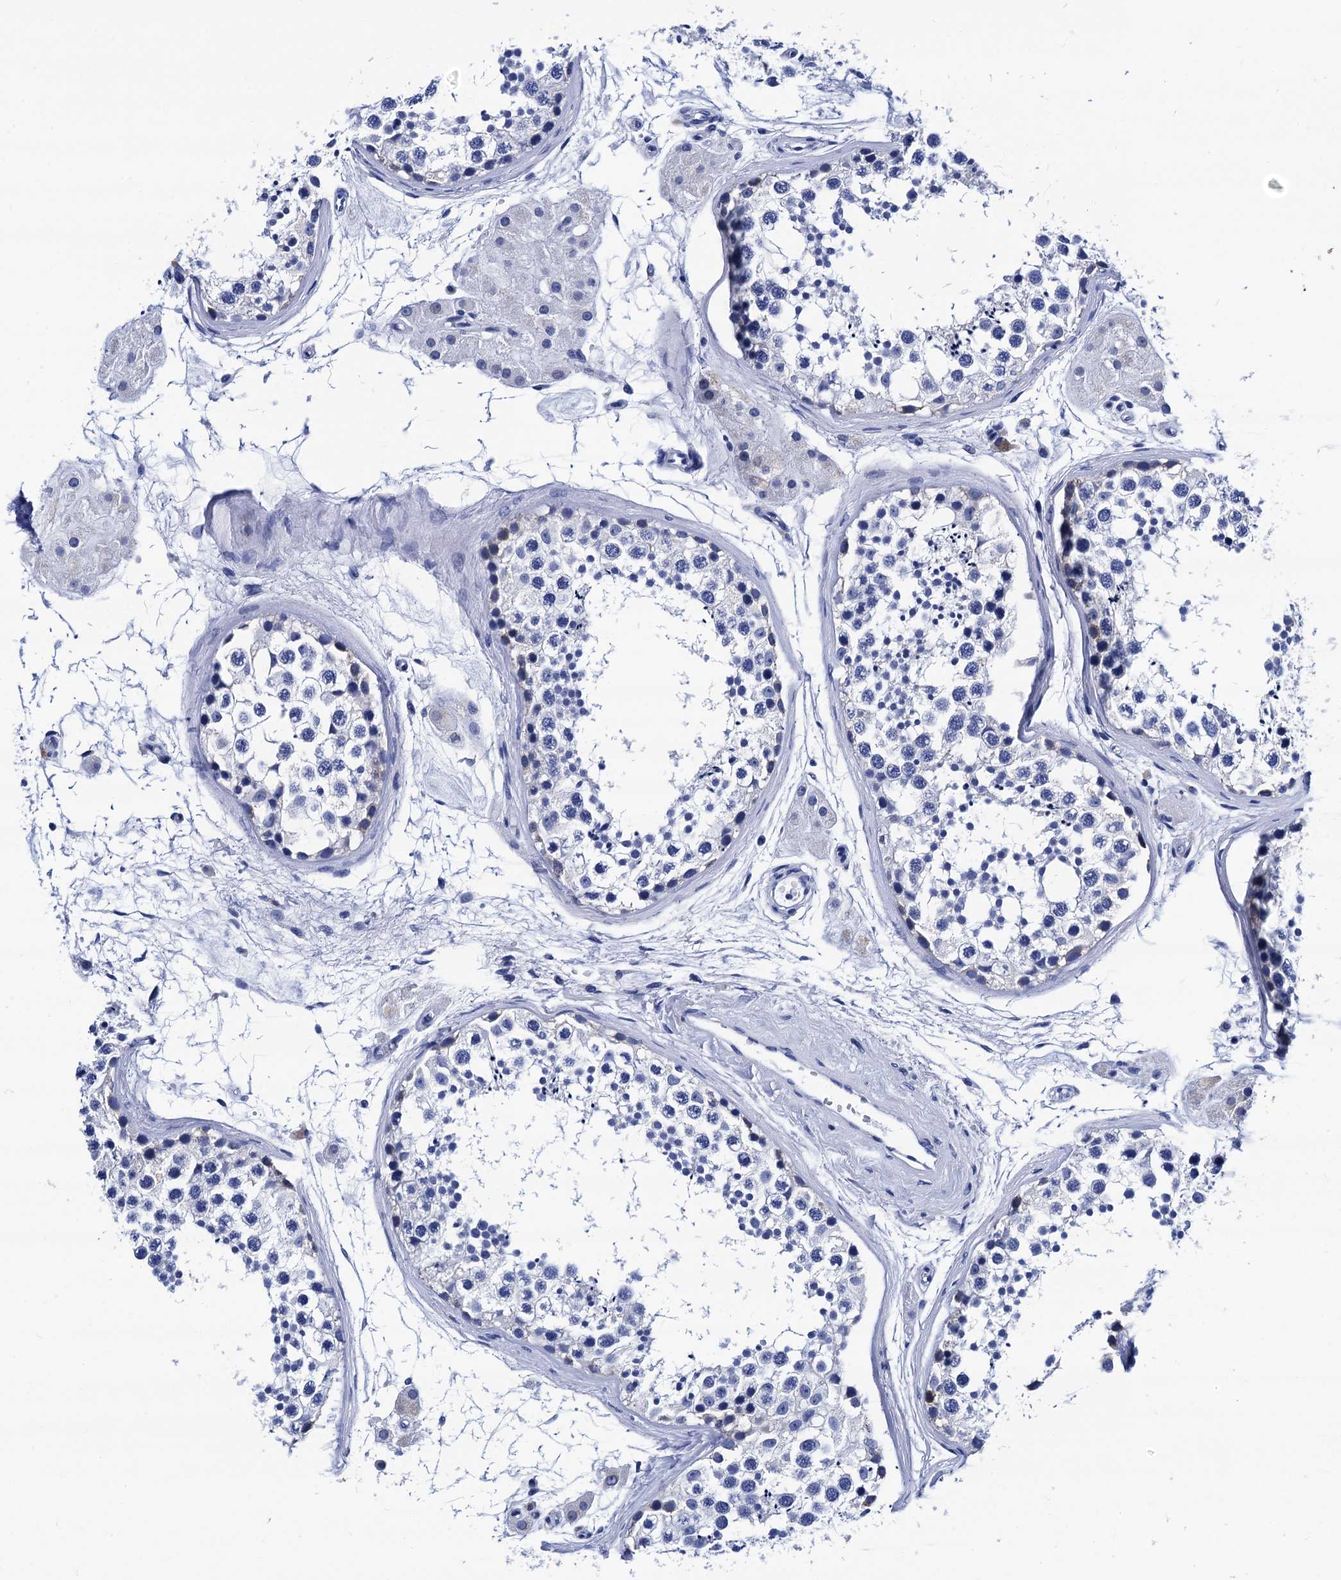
{"staining": {"intensity": "negative", "quantity": "none", "location": "none"}, "tissue": "testis", "cell_type": "Cells in seminiferous ducts", "image_type": "normal", "snomed": [{"axis": "morphology", "description": "Normal tissue, NOS"}, {"axis": "topography", "description": "Testis"}], "caption": "Immunohistochemistry histopathology image of normal testis: human testis stained with DAB demonstrates no significant protein positivity in cells in seminiferous ducts.", "gene": "MYBPC3", "patient": {"sex": "male", "age": 56}}